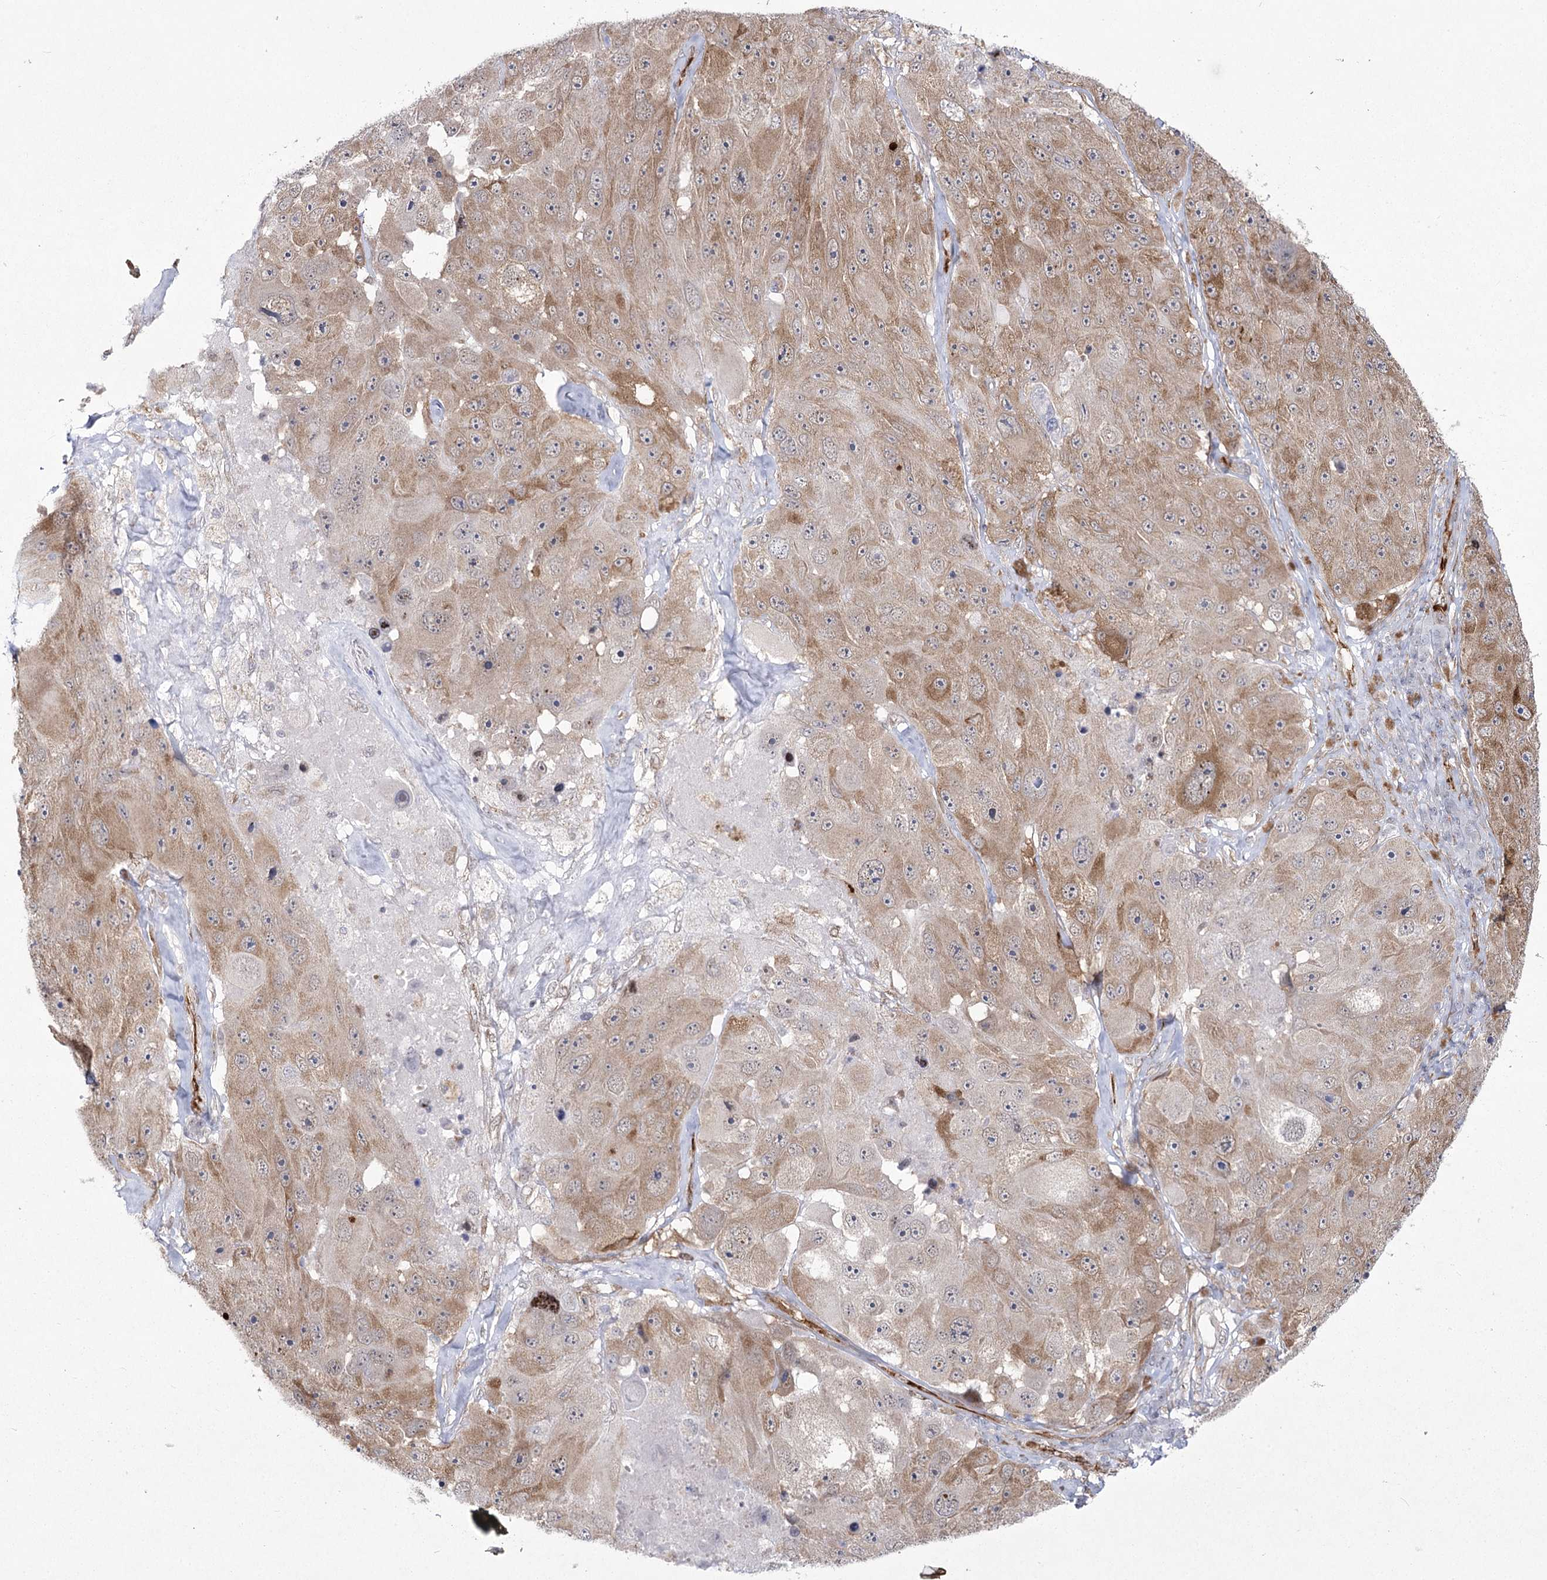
{"staining": {"intensity": "moderate", "quantity": "25%-75%", "location": "cytoplasmic/membranous"}, "tissue": "melanoma", "cell_type": "Tumor cells", "image_type": "cancer", "snomed": [{"axis": "morphology", "description": "Malignant melanoma, Metastatic site"}, {"axis": "topography", "description": "Lymph node"}], "caption": "The immunohistochemical stain shows moderate cytoplasmic/membranous positivity in tumor cells of melanoma tissue.", "gene": "YBX3", "patient": {"sex": "male", "age": 62}}